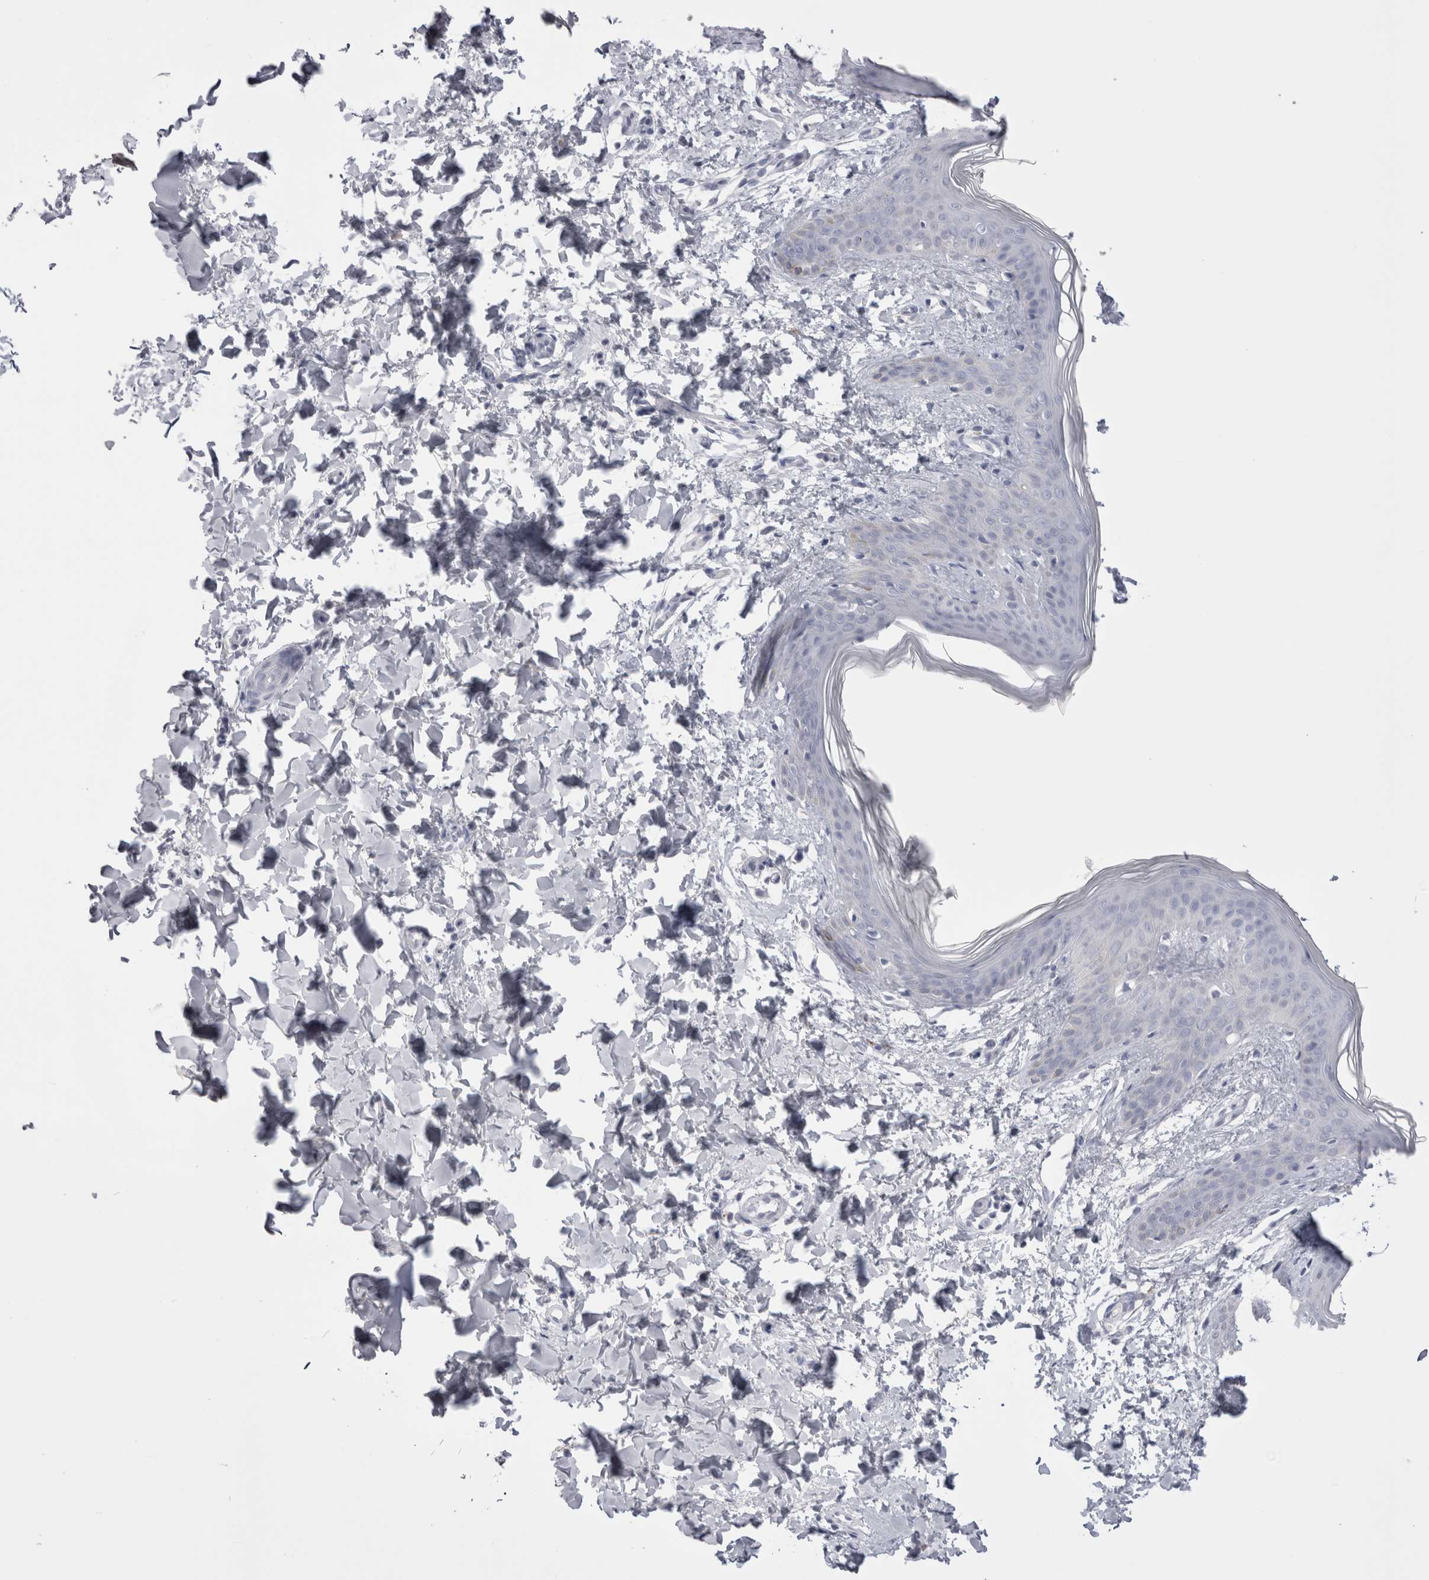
{"staining": {"intensity": "negative", "quantity": "none", "location": "none"}, "tissue": "skin", "cell_type": "Fibroblasts", "image_type": "normal", "snomed": [{"axis": "morphology", "description": "Normal tissue, NOS"}, {"axis": "topography", "description": "Skin"}], "caption": "Fibroblasts are negative for brown protein staining in normal skin. (Stains: DAB (3,3'-diaminobenzidine) immunohistochemistry with hematoxylin counter stain, Microscopy: brightfield microscopy at high magnification).", "gene": "SUCNR1", "patient": {"sex": "female", "age": 17}}